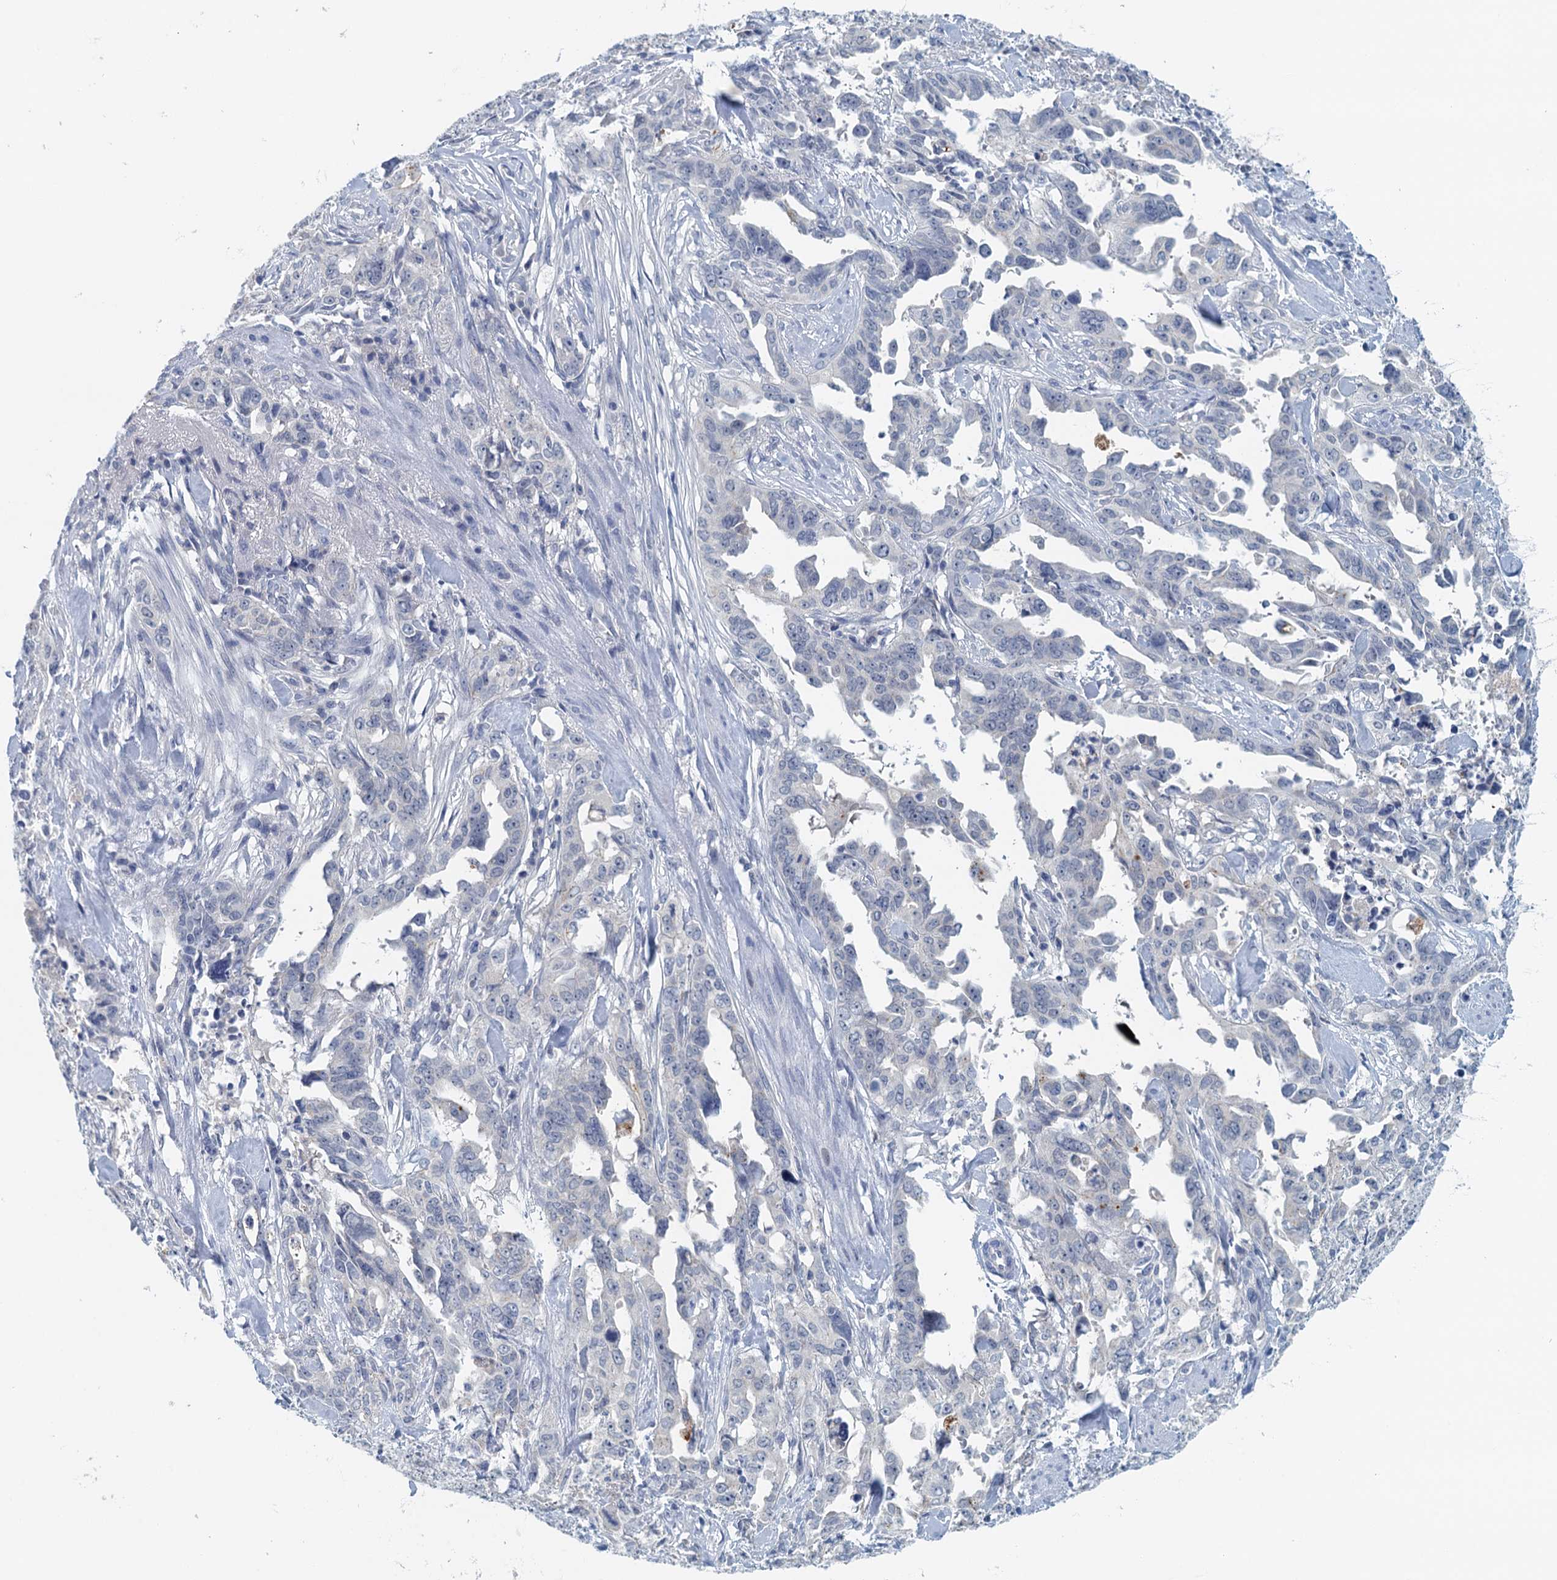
{"staining": {"intensity": "negative", "quantity": "none", "location": "none"}, "tissue": "endometrial cancer", "cell_type": "Tumor cells", "image_type": "cancer", "snomed": [{"axis": "morphology", "description": "Adenocarcinoma, NOS"}, {"axis": "topography", "description": "Endometrium"}], "caption": "Histopathology image shows no significant protein positivity in tumor cells of endometrial cancer (adenocarcinoma). The staining was performed using DAB to visualize the protein expression in brown, while the nuclei were stained in blue with hematoxylin (Magnification: 20x).", "gene": "NUBP2", "patient": {"sex": "female", "age": 65}}